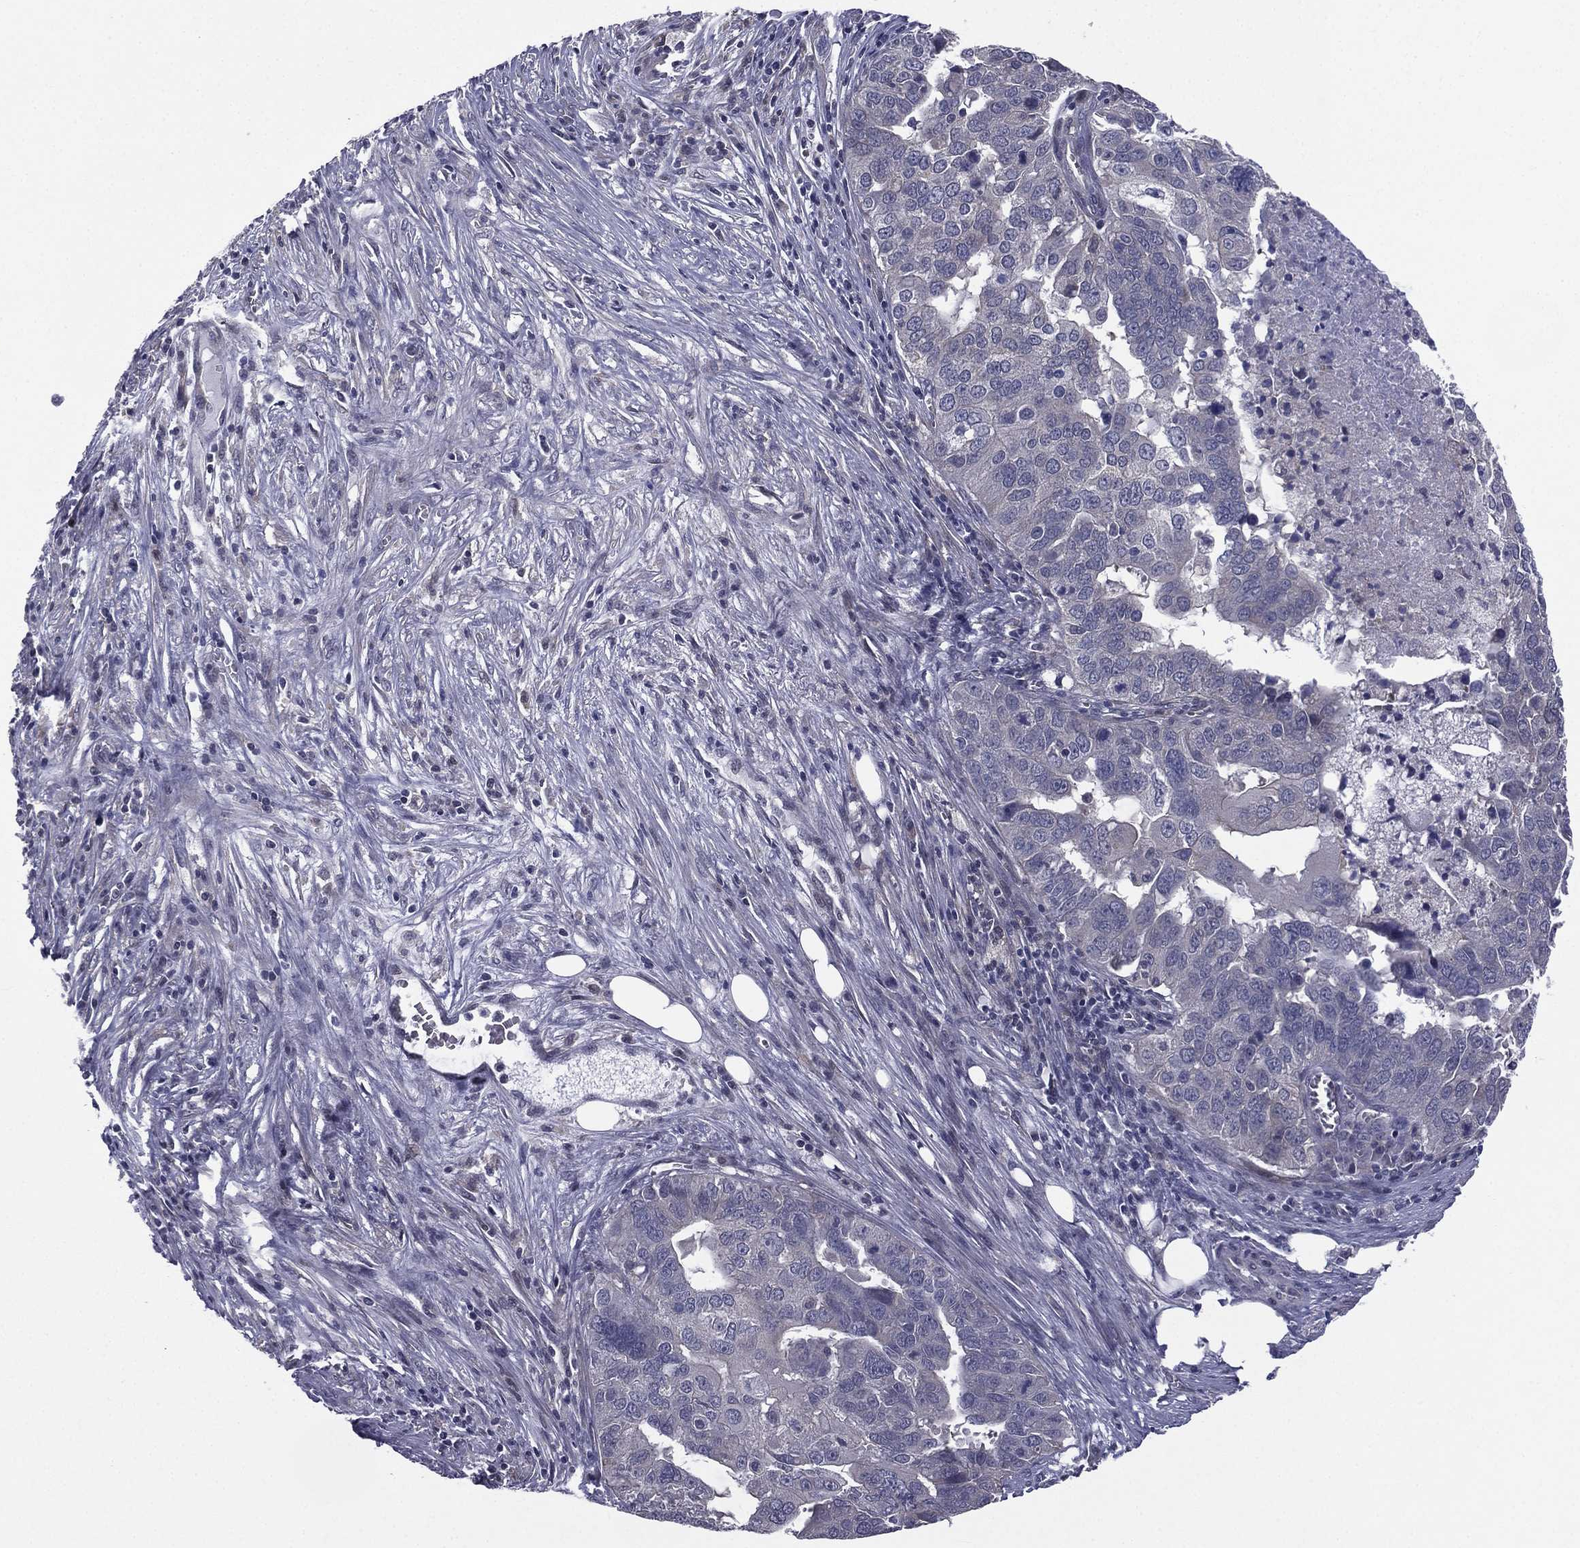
{"staining": {"intensity": "negative", "quantity": "none", "location": "none"}, "tissue": "ovarian cancer", "cell_type": "Tumor cells", "image_type": "cancer", "snomed": [{"axis": "morphology", "description": "Carcinoma, endometroid"}, {"axis": "topography", "description": "Soft tissue"}, {"axis": "topography", "description": "Ovary"}], "caption": "This photomicrograph is of ovarian endometroid carcinoma stained with IHC to label a protein in brown with the nuclei are counter-stained blue. There is no positivity in tumor cells.", "gene": "ACTRT2", "patient": {"sex": "female", "age": 52}}